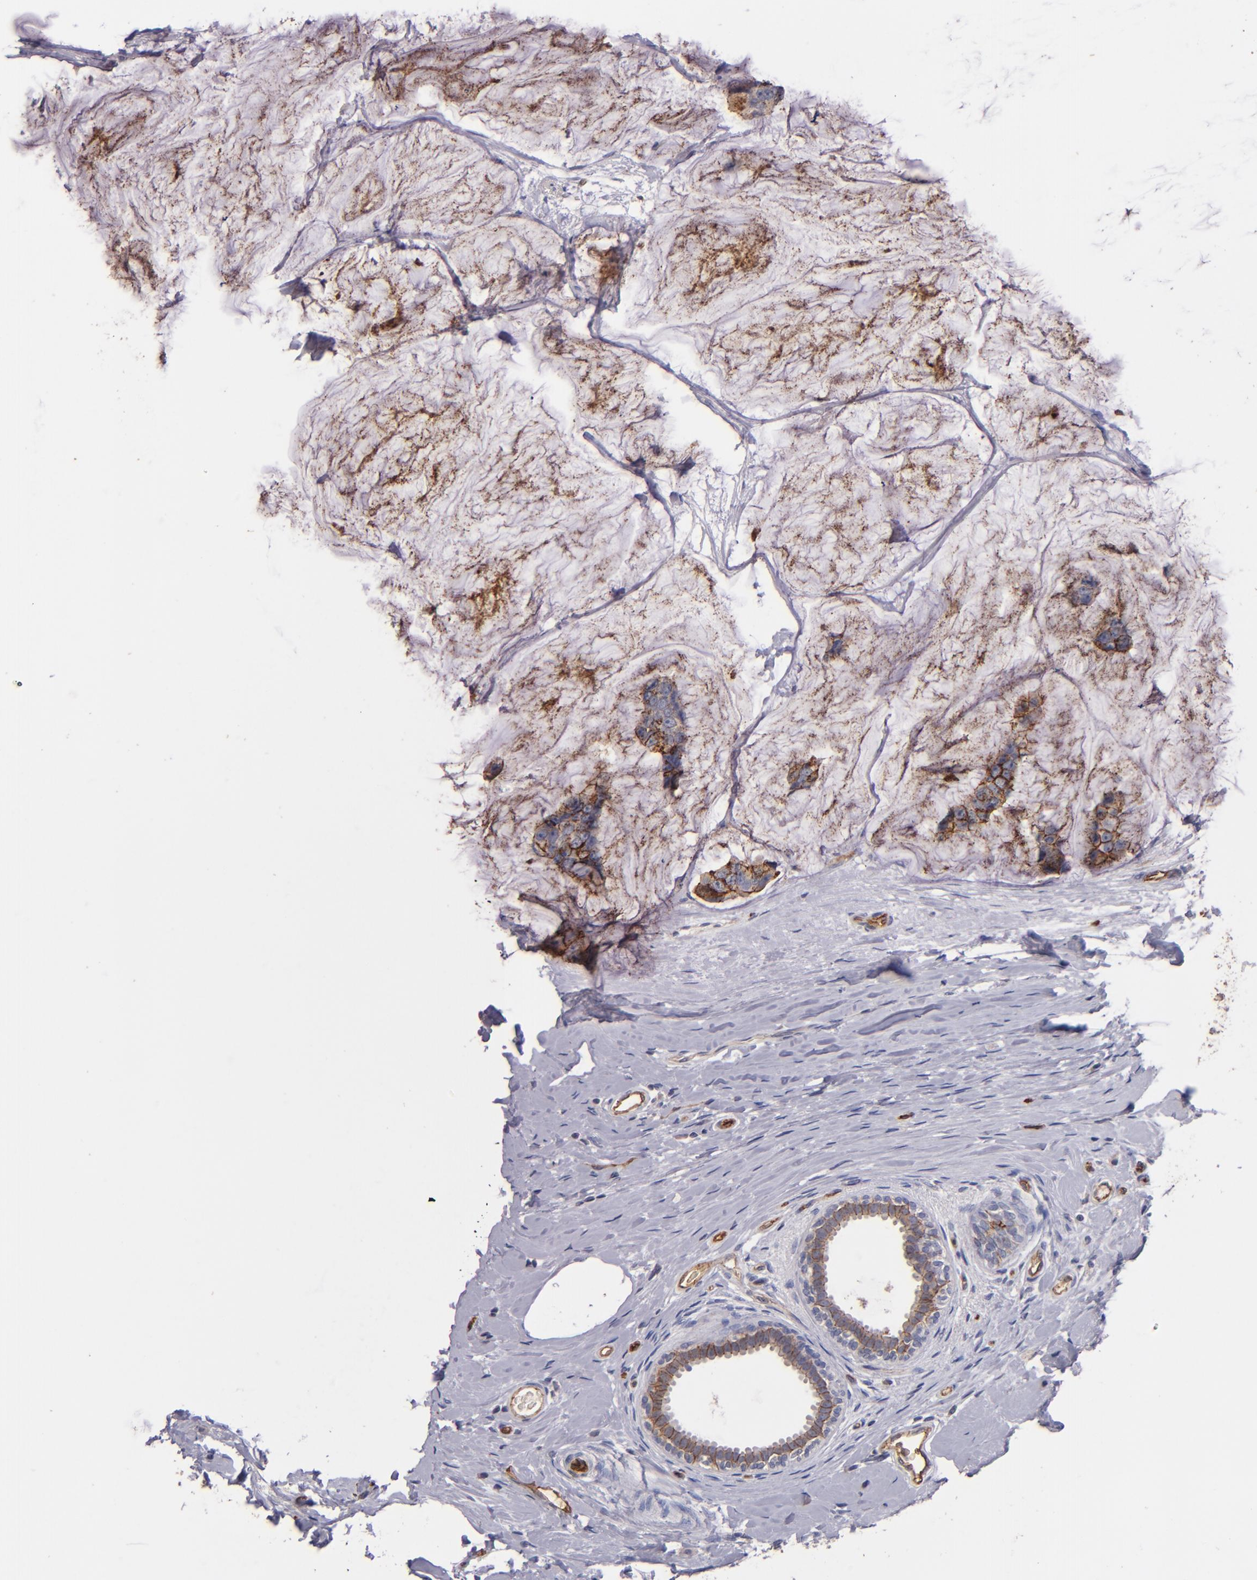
{"staining": {"intensity": "moderate", "quantity": ">75%", "location": "cytoplasmic/membranous"}, "tissue": "breast cancer", "cell_type": "Tumor cells", "image_type": "cancer", "snomed": [{"axis": "morphology", "description": "Normal tissue, NOS"}, {"axis": "morphology", "description": "Duct carcinoma"}, {"axis": "topography", "description": "Breast"}], "caption": "About >75% of tumor cells in human breast infiltrating ductal carcinoma demonstrate moderate cytoplasmic/membranous protein expression as visualized by brown immunohistochemical staining.", "gene": "CLDN5", "patient": {"sex": "female", "age": 50}}